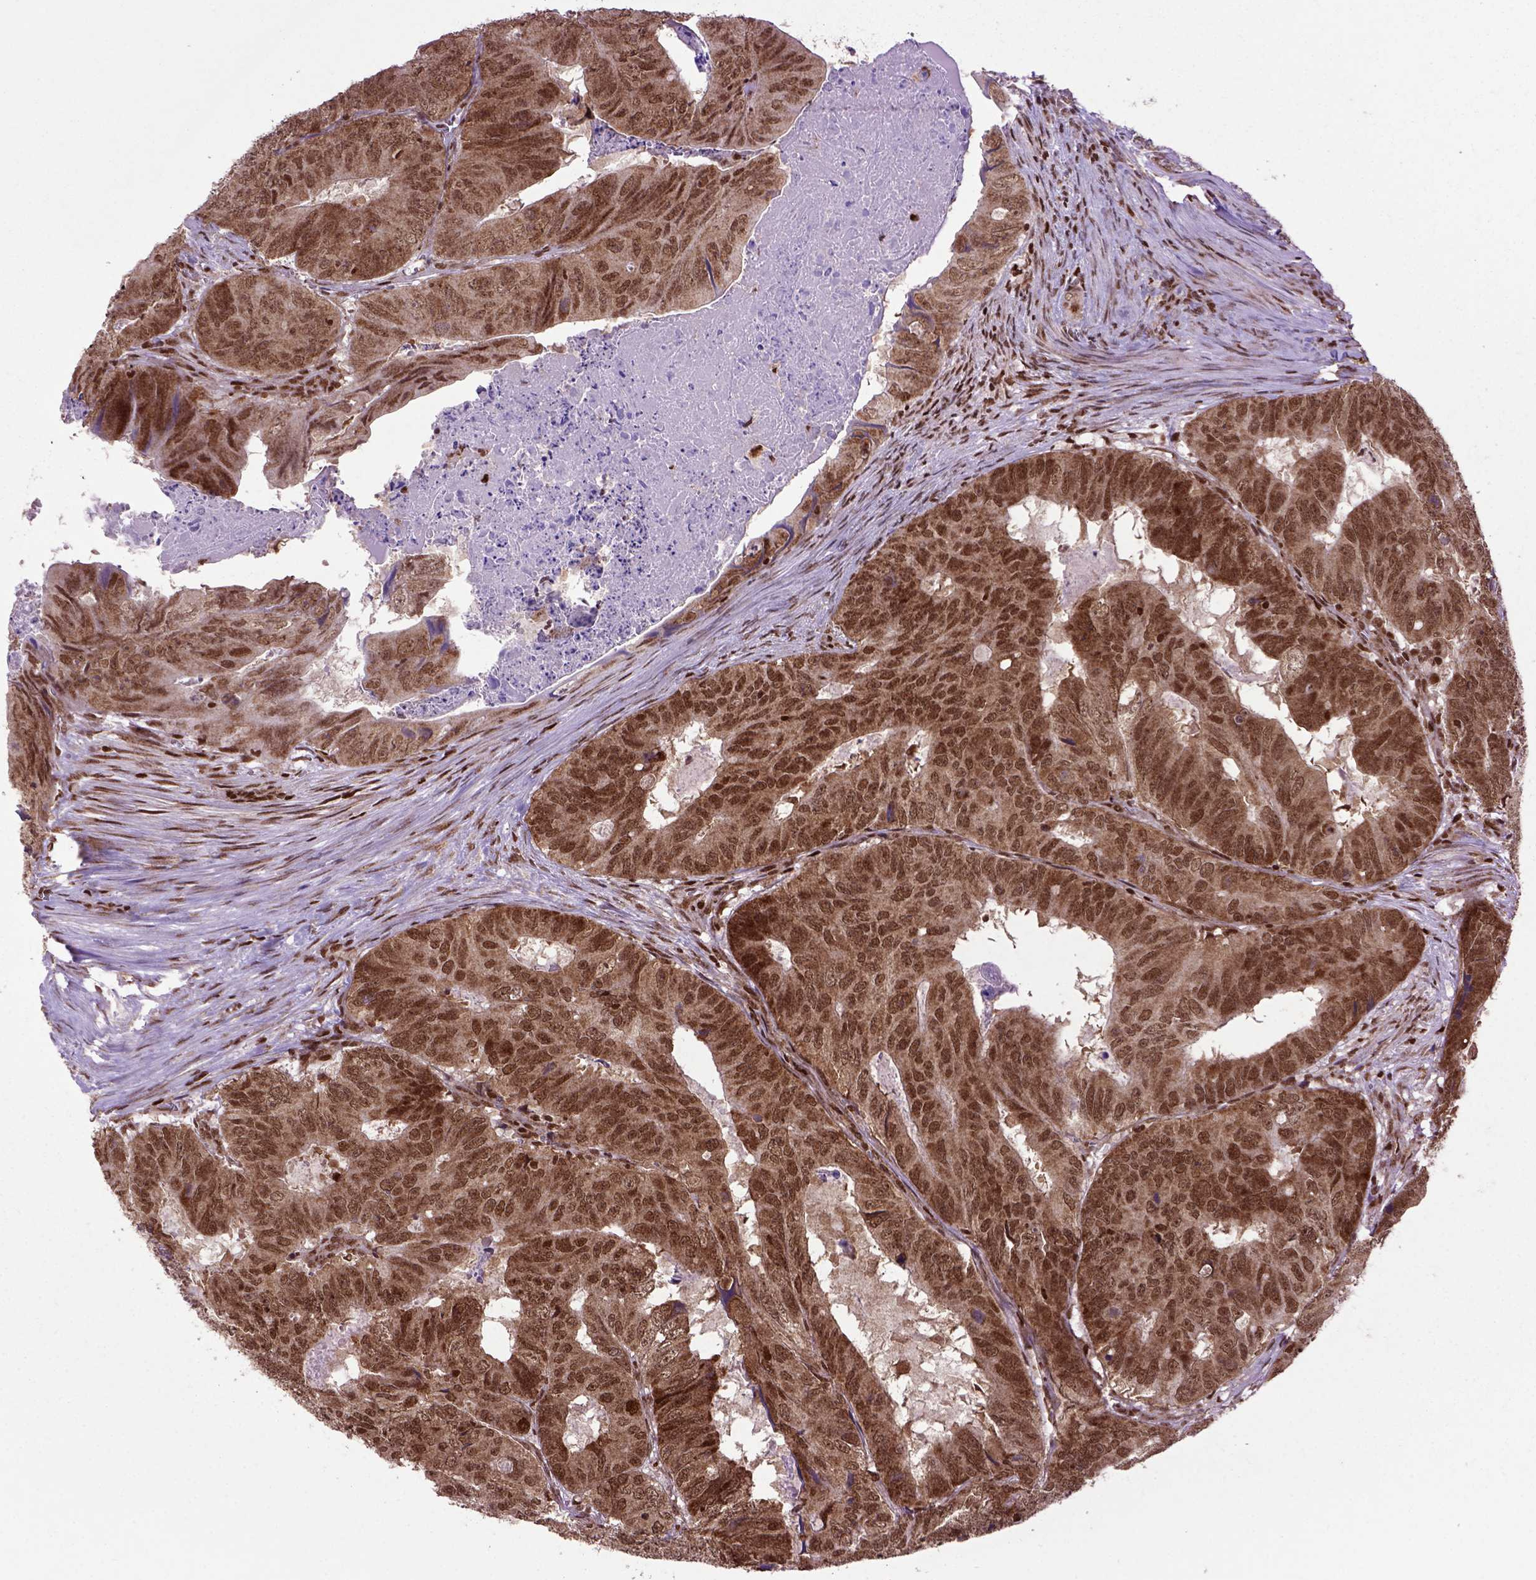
{"staining": {"intensity": "strong", "quantity": ">75%", "location": "cytoplasmic/membranous,nuclear"}, "tissue": "colorectal cancer", "cell_type": "Tumor cells", "image_type": "cancer", "snomed": [{"axis": "morphology", "description": "Adenocarcinoma, NOS"}, {"axis": "topography", "description": "Colon"}], "caption": "This image displays immunohistochemistry (IHC) staining of adenocarcinoma (colorectal), with high strong cytoplasmic/membranous and nuclear positivity in approximately >75% of tumor cells.", "gene": "CELF1", "patient": {"sex": "male", "age": 79}}